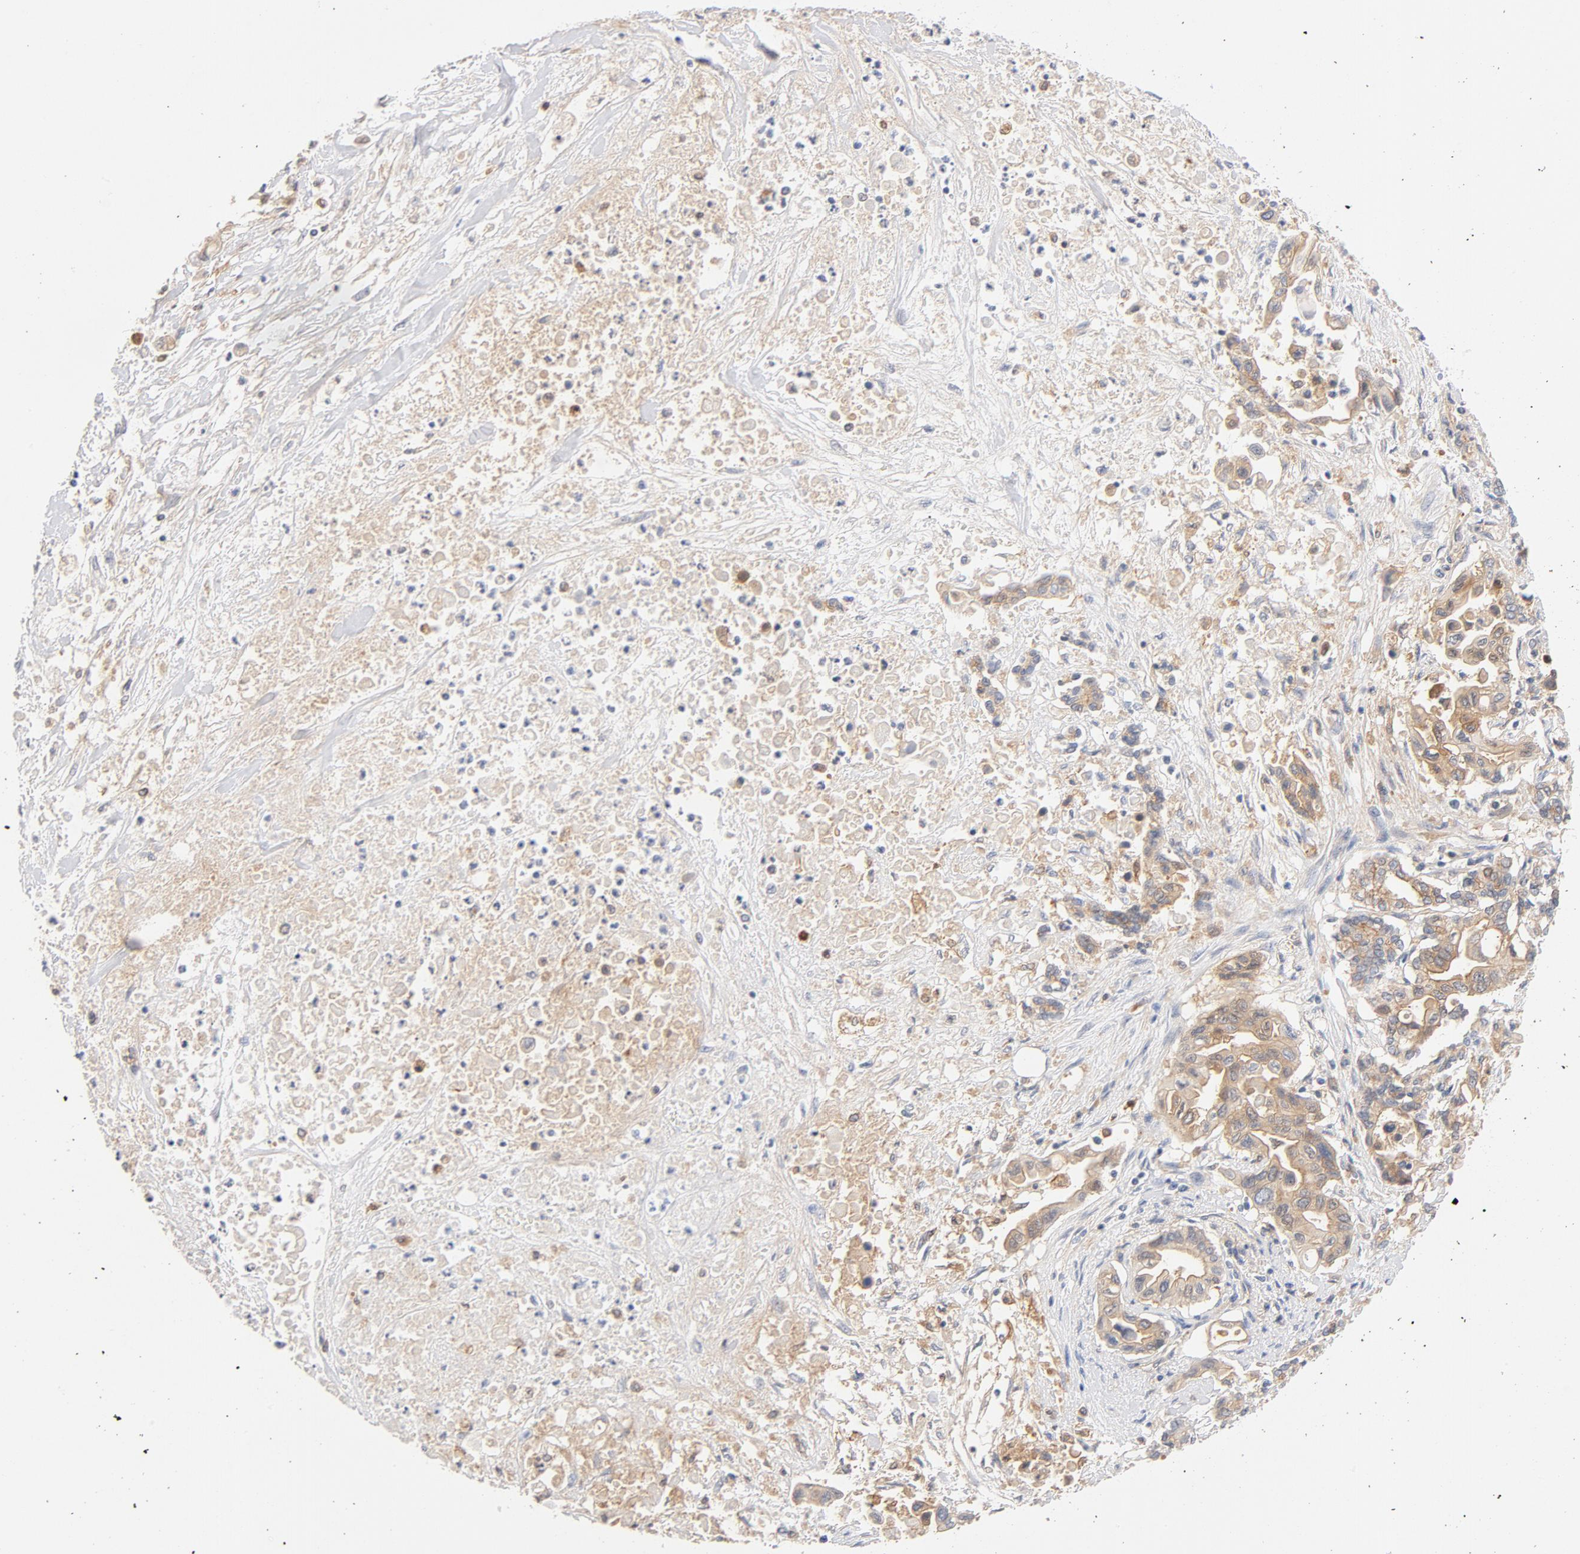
{"staining": {"intensity": "weak", "quantity": ">75%", "location": "cytoplasmic/membranous"}, "tissue": "pancreatic cancer", "cell_type": "Tumor cells", "image_type": "cancer", "snomed": [{"axis": "morphology", "description": "Adenocarcinoma, NOS"}, {"axis": "topography", "description": "Pancreas"}], "caption": "Immunohistochemical staining of adenocarcinoma (pancreatic) exhibits weak cytoplasmic/membranous protein positivity in approximately >75% of tumor cells.", "gene": "SRC", "patient": {"sex": "female", "age": 57}}